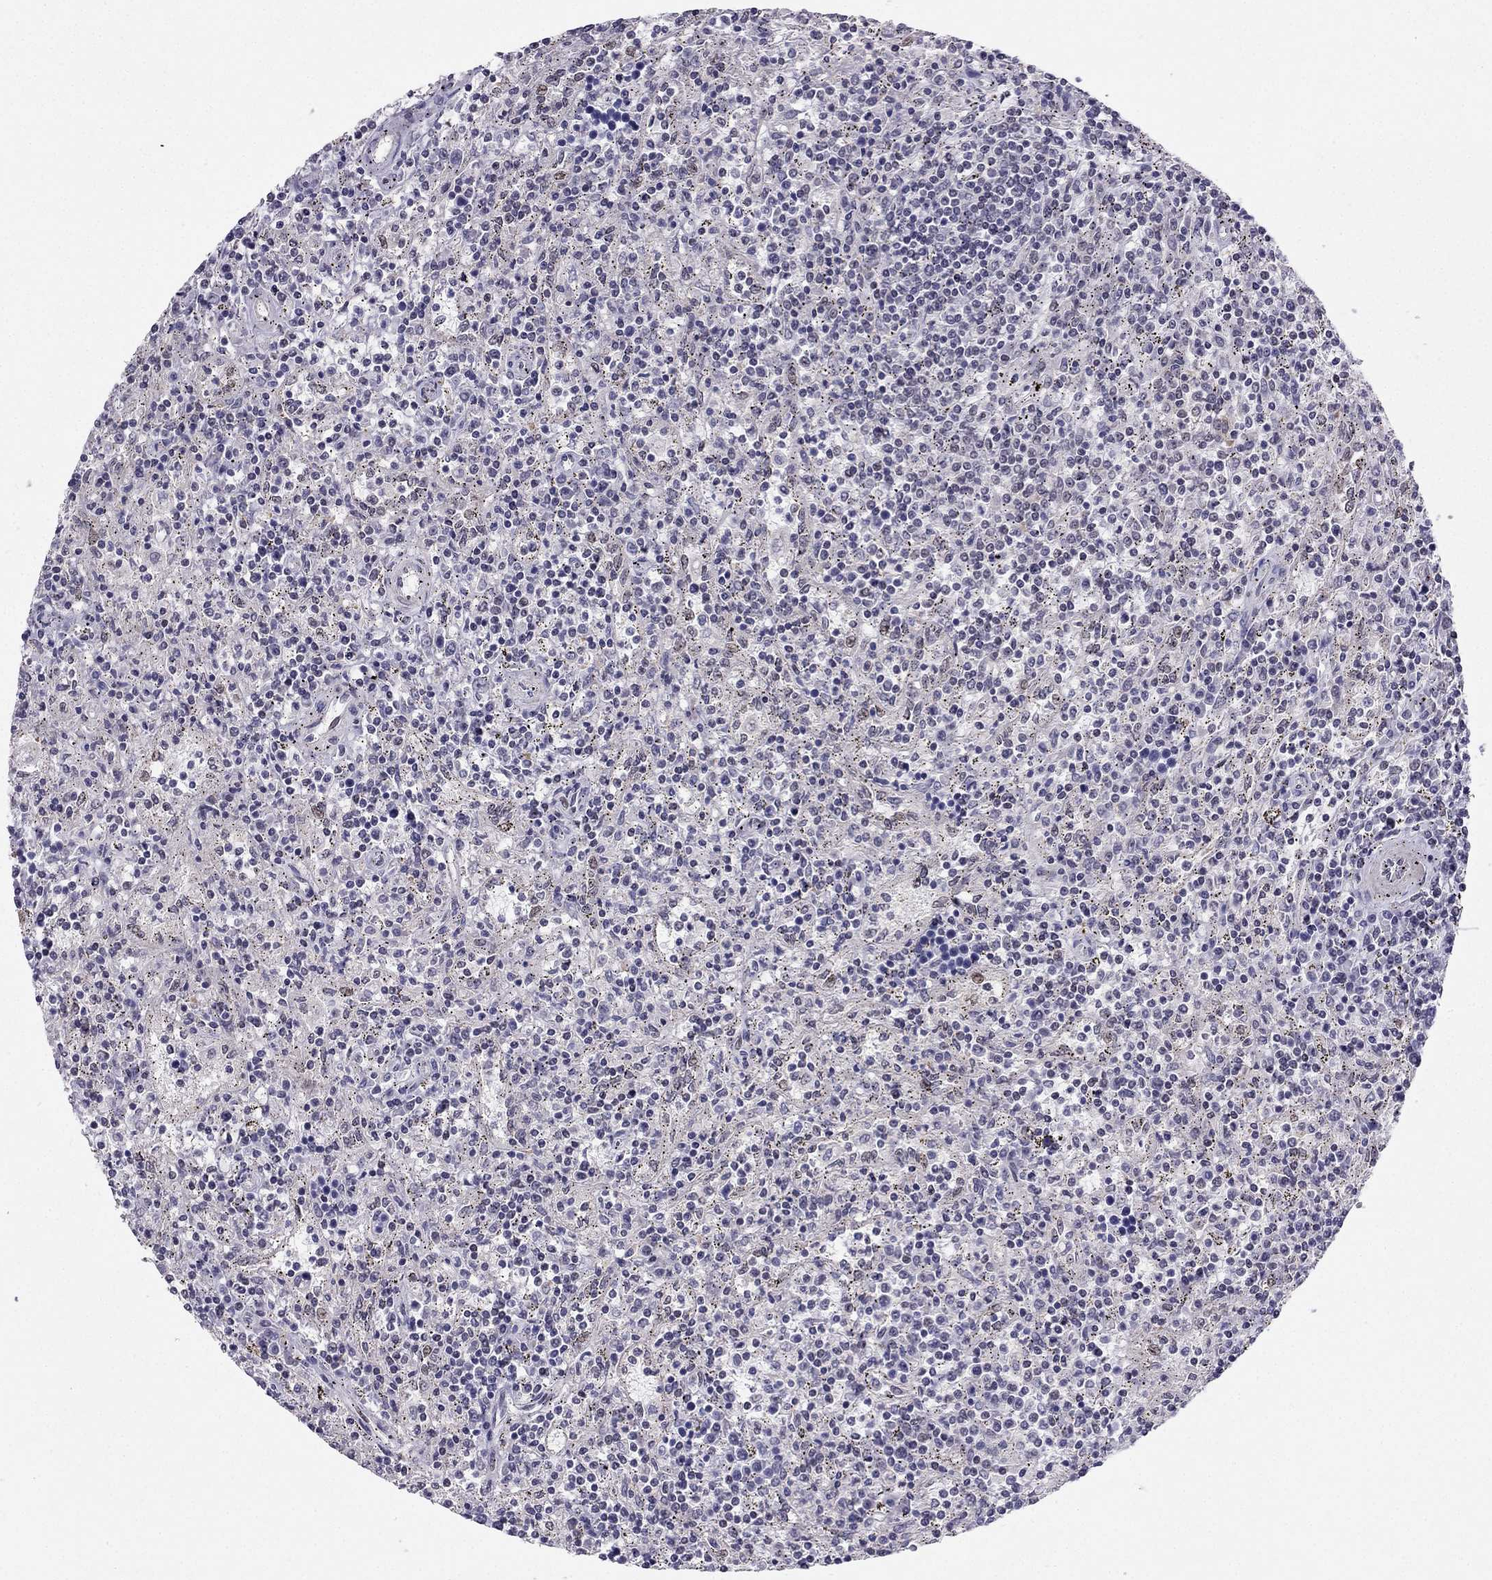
{"staining": {"intensity": "negative", "quantity": "none", "location": "none"}, "tissue": "lymphoma", "cell_type": "Tumor cells", "image_type": "cancer", "snomed": [{"axis": "morphology", "description": "Malignant lymphoma, non-Hodgkin's type, Low grade"}, {"axis": "topography", "description": "Spleen"}], "caption": "Tumor cells show no significant protein expression in malignant lymphoma, non-Hodgkin's type (low-grade).", "gene": "RPRD2", "patient": {"sex": "male", "age": 62}}